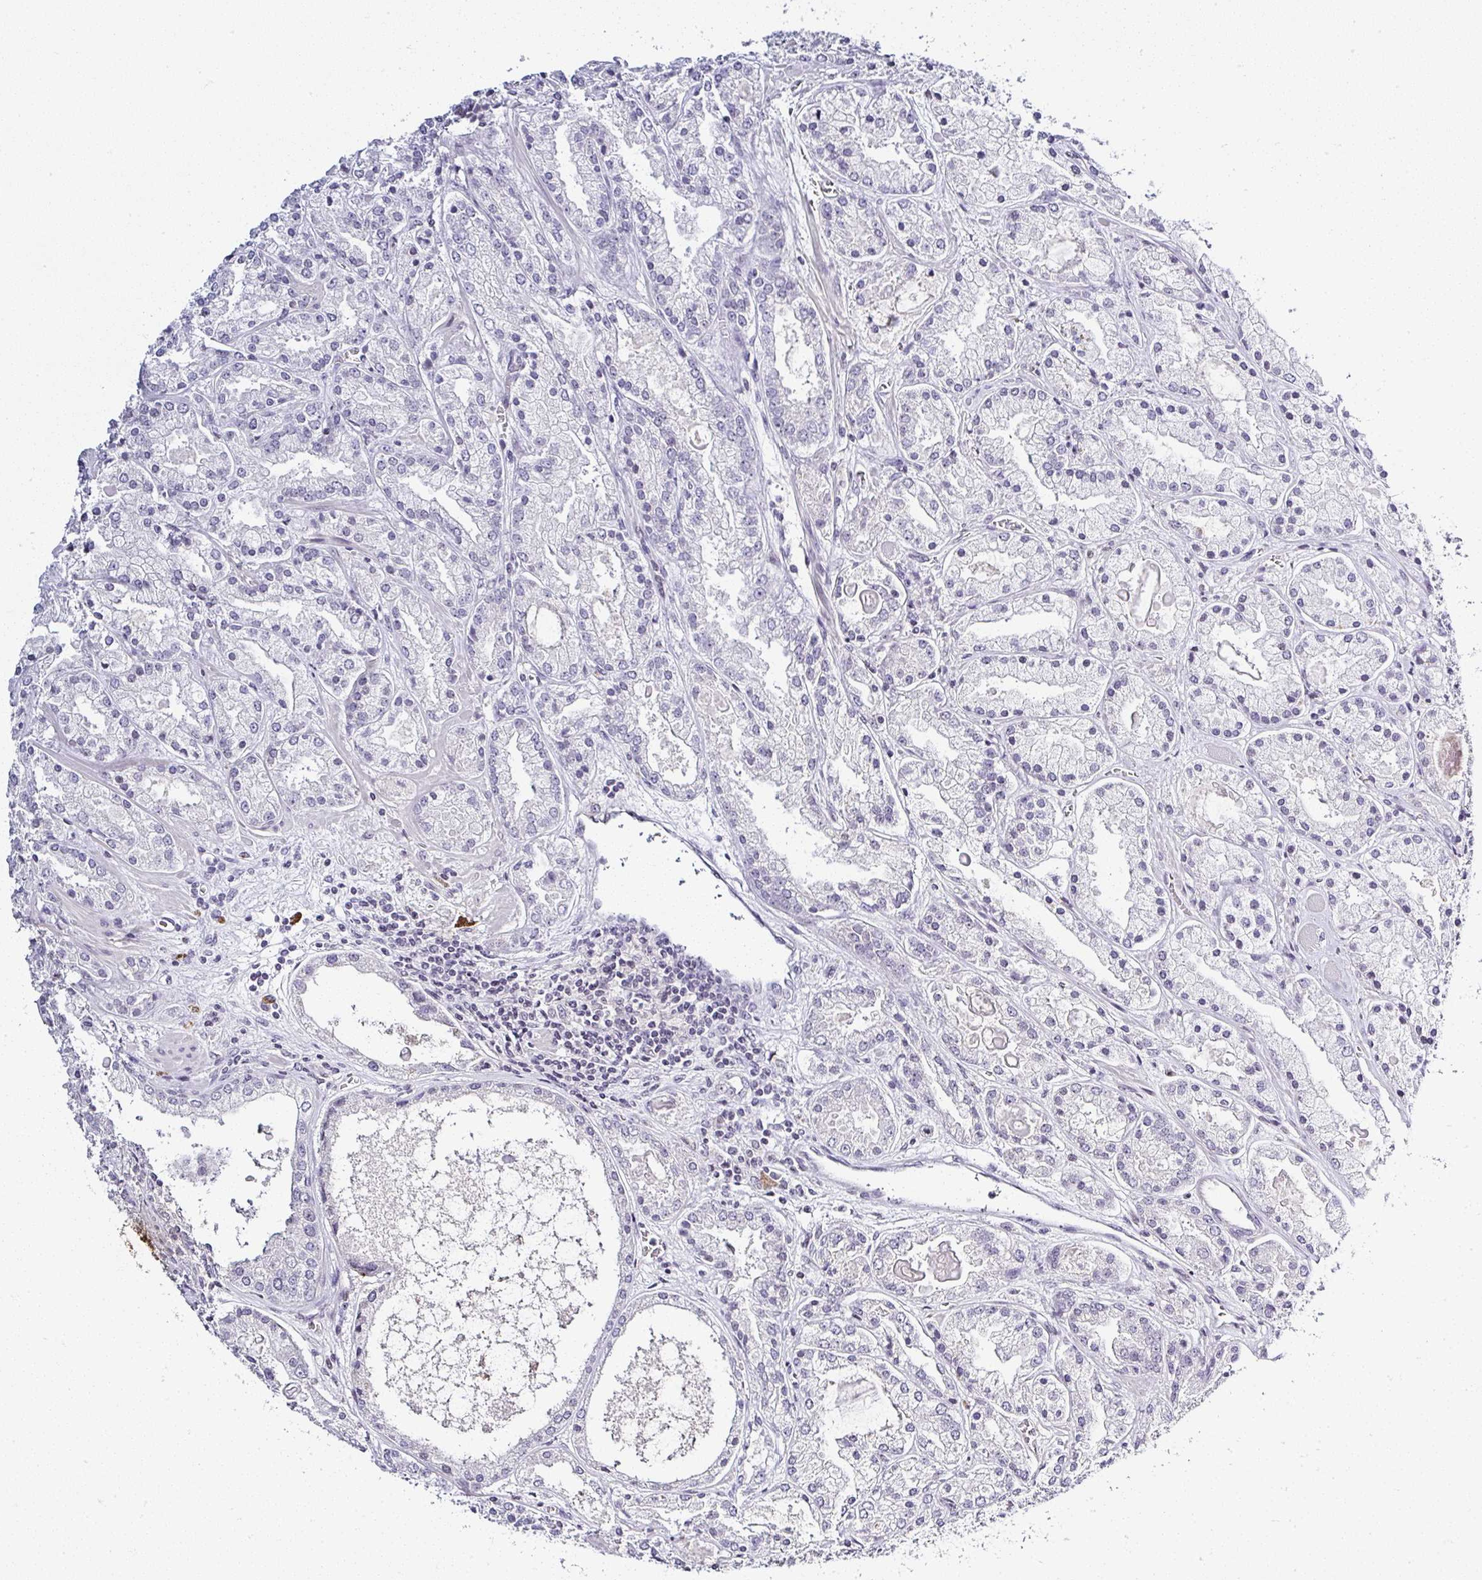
{"staining": {"intensity": "negative", "quantity": "none", "location": "none"}, "tissue": "prostate cancer", "cell_type": "Tumor cells", "image_type": "cancer", "snomed": [{"axis": "morphology", "description": "Adenocarcinoma, High grade"}, {"axis": "topography", "description": "Prostate"}], "caption": "Tumor cells are negative for protein expression in human prostate cancer (high-grade adenocarcinoma). (DAB (3,3'-diaminobenzidine) immunohistochemistry (IHC) visualized using brightfield microscopy, high magnification).", "gene": "SERPINB3", "patient": {"sex": "male", "age": 67}}